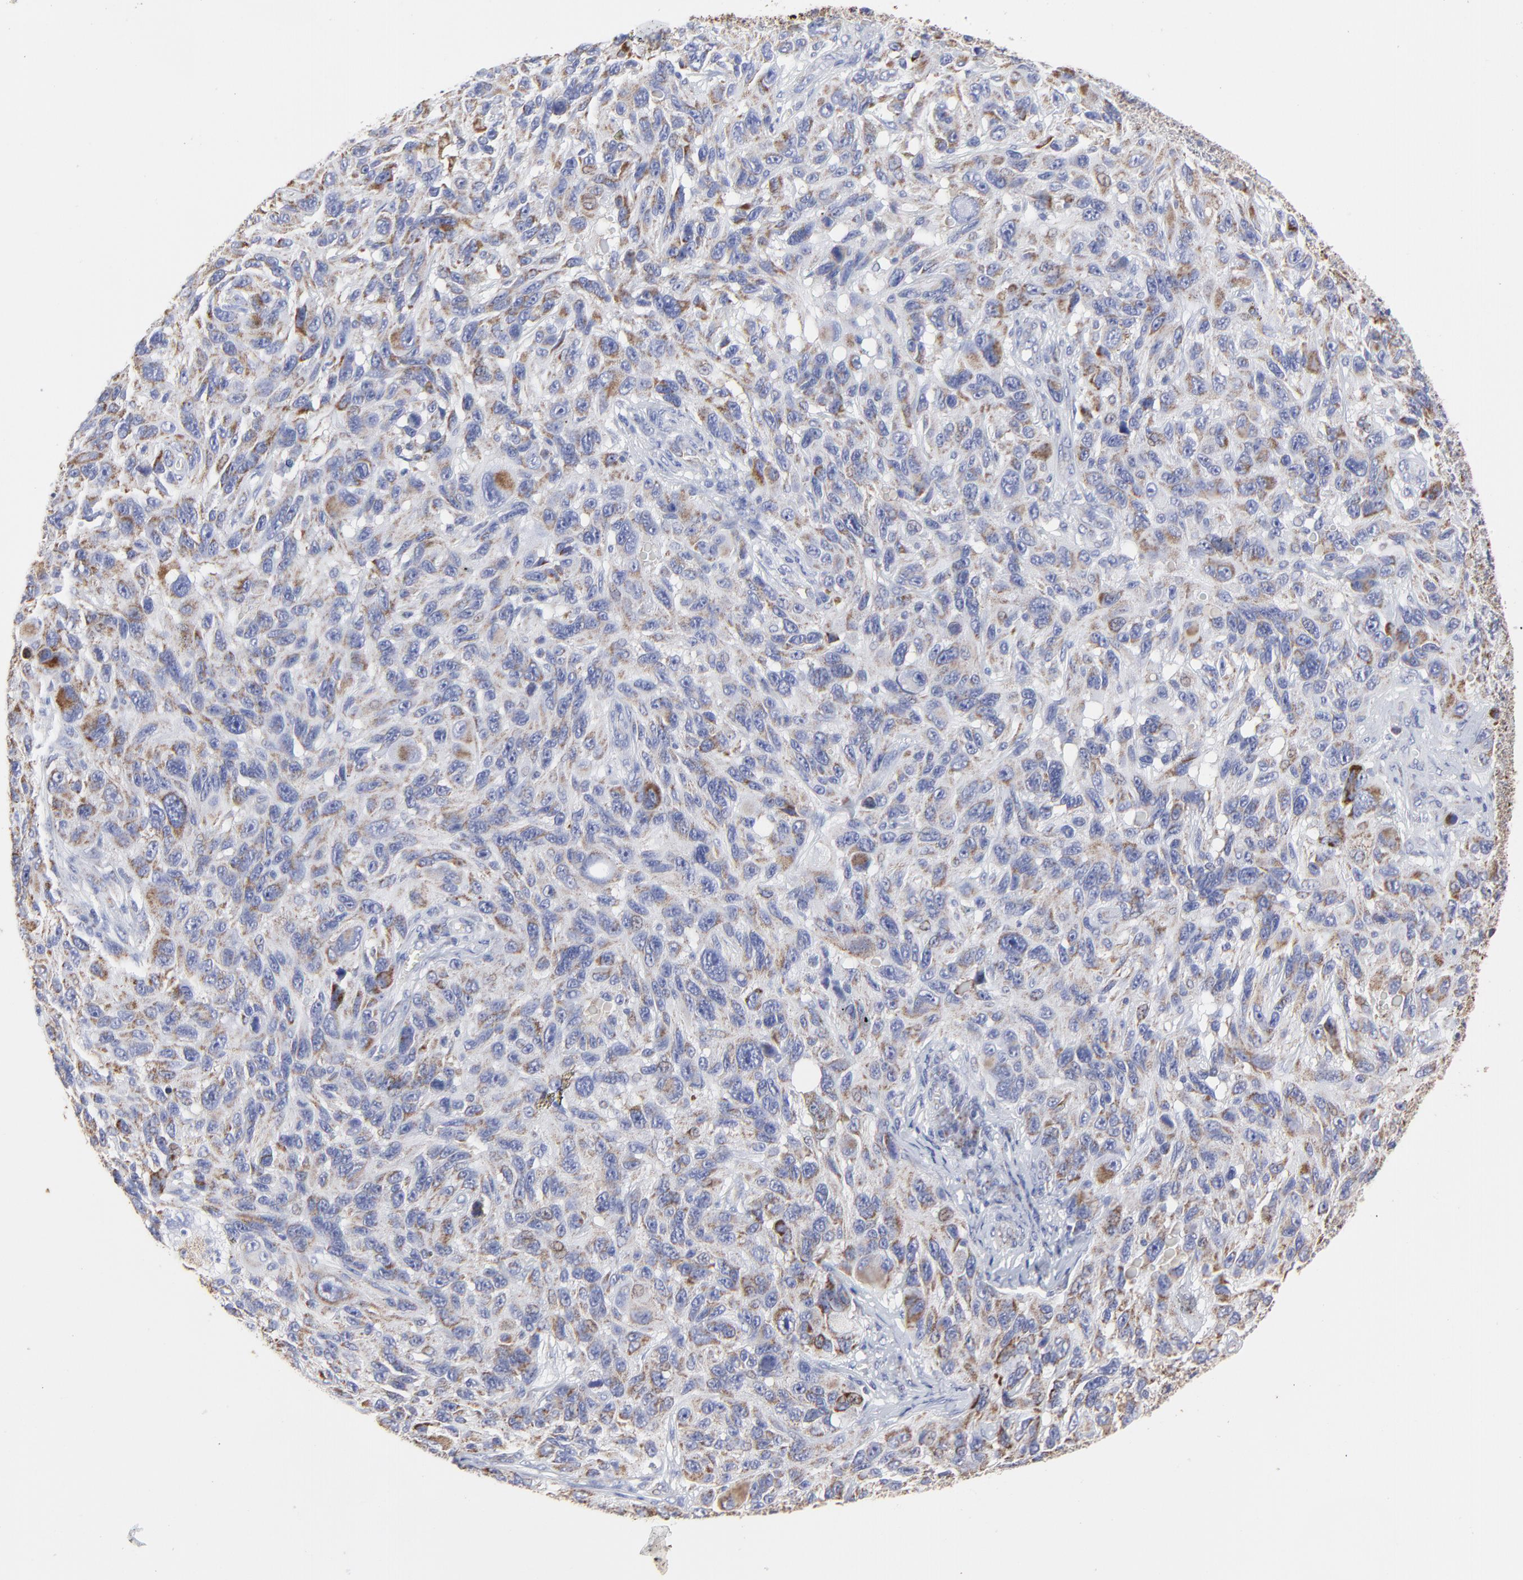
{"staining": {"intensity": "weak", "quantity": "25%-75%", "location": "cytoplasmic/membranous"}, "tissue": "melanoma", "cell_type": "Tumor cells", "image_type": "cancer", "snomed": [{"axis": "morphology", "description": "Malignant melanoma, NOS"}, {"axis": "topography", "description": "Skin"}], "caption": "IHC photomicrograph of neoplastic tissue: melanoma stained using IHC exhibits low levels of weak protein expression localized specifically in the cytoplasmic/membranous of tumor cells, appearing as a cytoplasmic/membranous brown color.", "gene": "PINK1", "patient": {"sex": "male", "age": 53}}